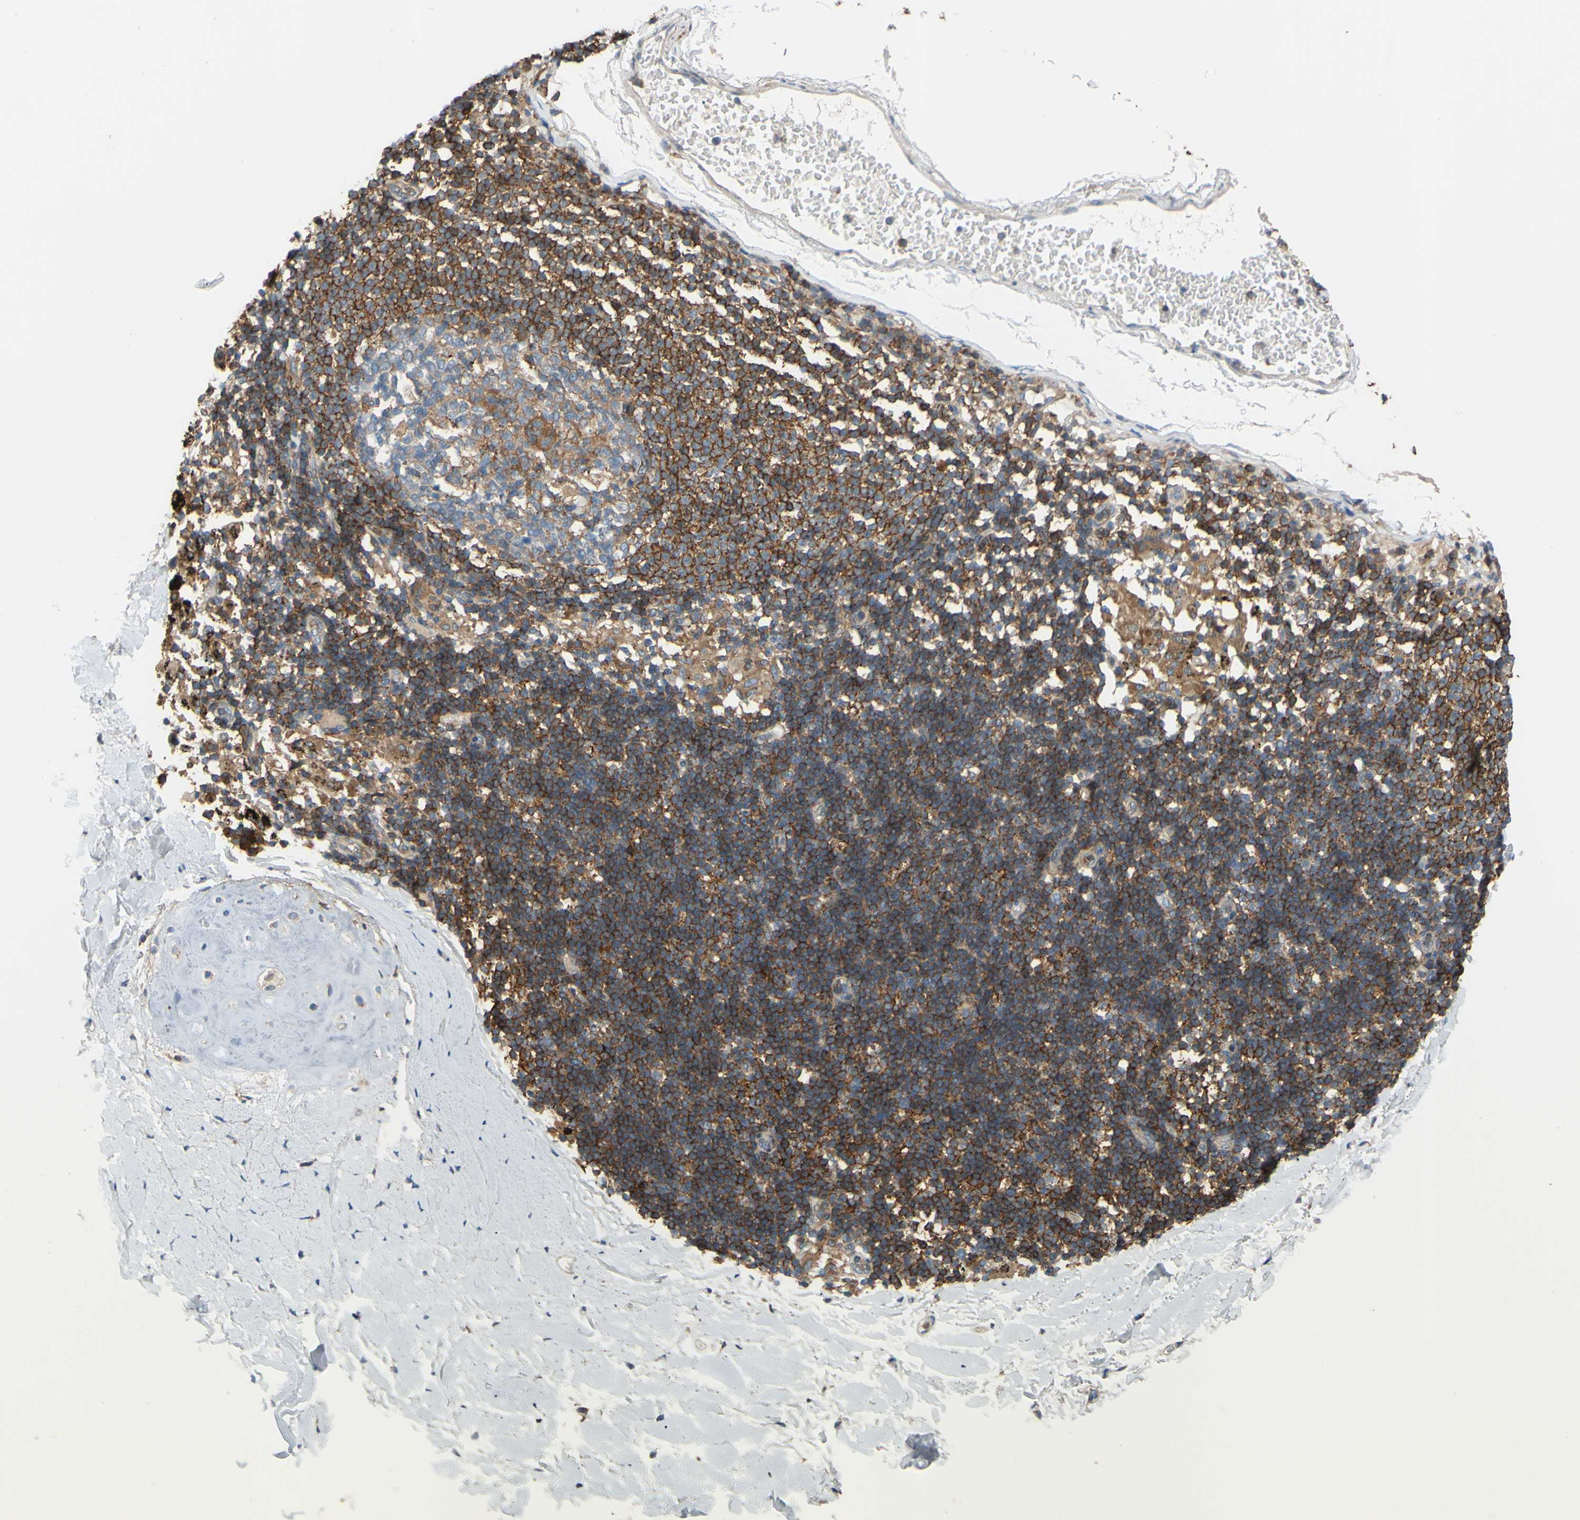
{"staining": {"intensity": "moderate", "quantity": ">75%", "location": "cytoplasmic/membranous"}, "tissue": "adipose tissue", "cell_type": "Adipocytes", "image_type": "normal", "snomed": [{"axis": "morphology", "description": "Normal tissue, NOS"}, {"axis": "topography", "description": "Cartilage tissue"}, {"axis": "topography", "description": "Bronchus"}], "caption": "Human adipose tissue stained with a protein marker reveals moderate staining in adipocytes.", "gene": "POR", "patient": {"sex": "female", "age": 73}}